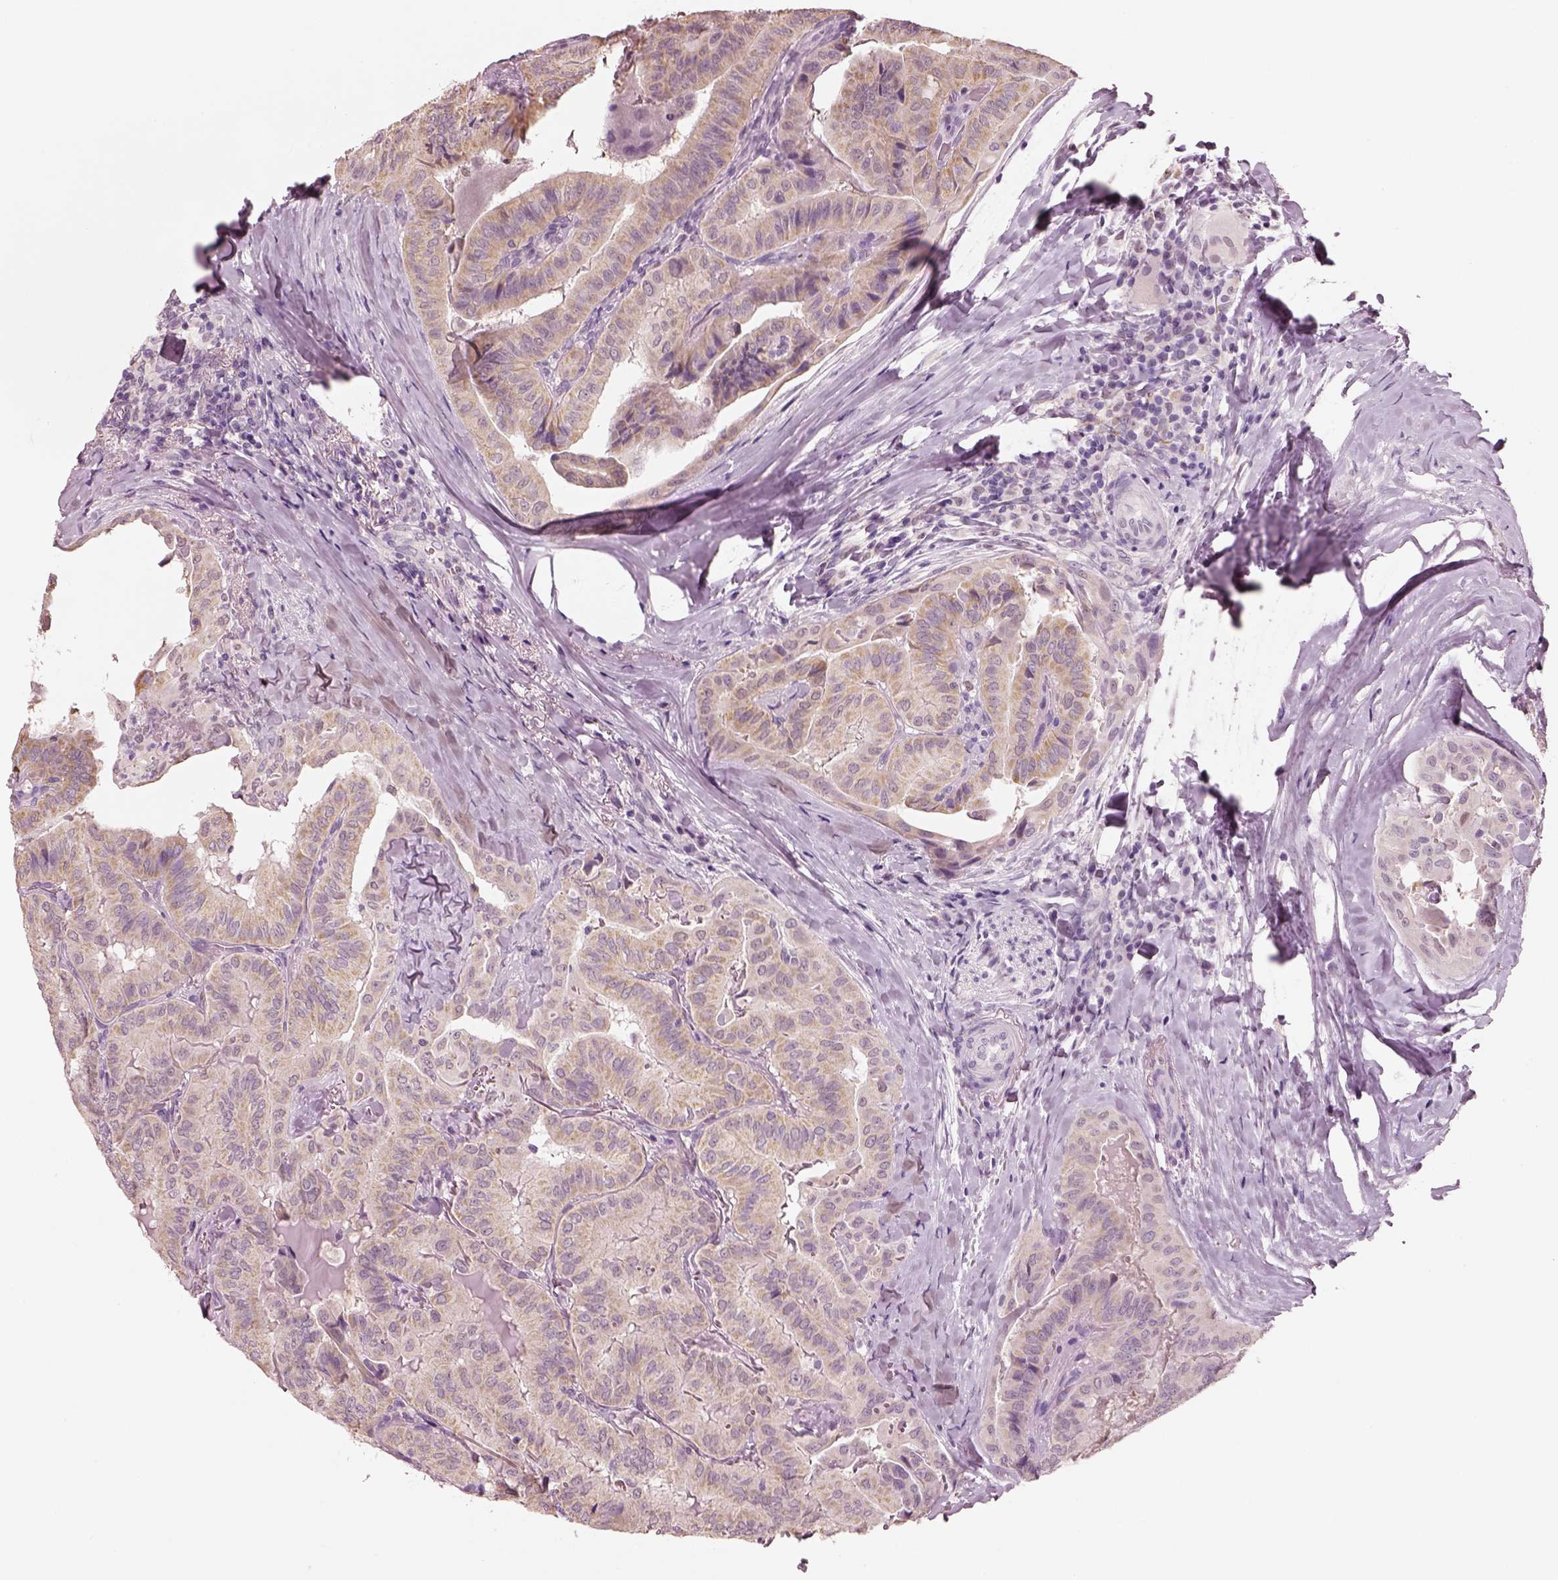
{"staining": {"intensity": "weak", "quantity": ">75%", "location": "cytoplasmic/membranous"}, "tissue": "thyroid cancer", "cell_type": "Tumor cells", "image_type": "cancer", "snomed": [{"axis": "morphology", "description": "Papillary adenocarcinoma, NOS"}, {"axis": "topography", "description": "Thyroid gland"}], "caption": "IHC image of neoplastic tissue: human thyroid cancer stained using IHC exhibits low levels of weak protein expression localized specifically in the cytoplasmic/membranous of tumor cells, appearing as a cytoplasmic/membranous brown color.", "gene": "ELSPBP1", "patient": {"sex": "female", "age": 68}}